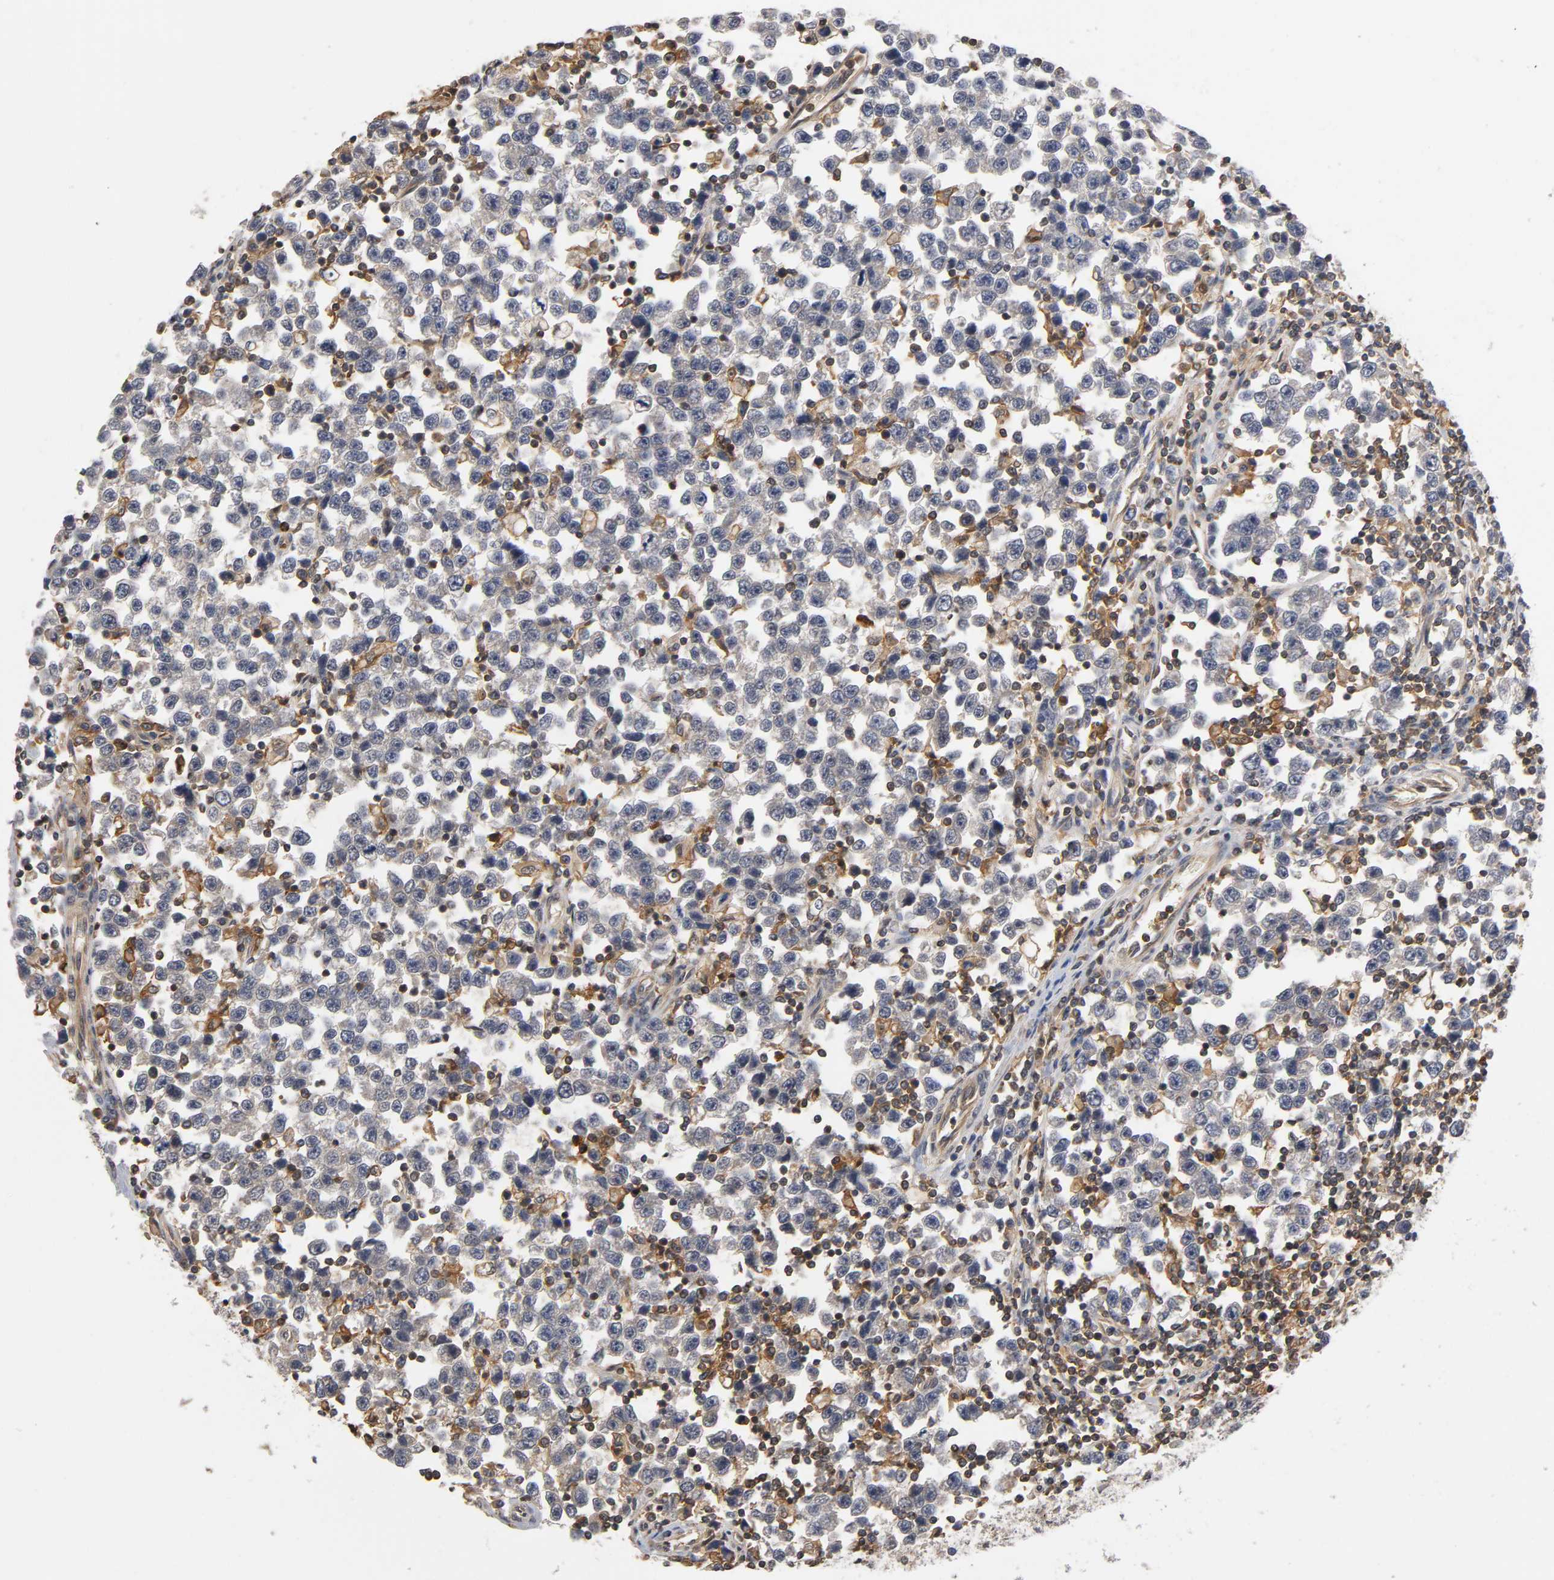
{"staining": {"intensity": "weak", "quantity": "25%-75%", "location": "cytoplasmic/membranous"}, "tissue": "testis cancer", "cell_type": "Tumor cells", "image_type": "cancer", "snomed": [{"axis": "morphology", "description": "Seminoma, NOS"}, {"axis": "topography", "description": "Testis"}], "caption": "IHC staining of testis cancer (seminoma), which reveals low levels of weak cytoplasmic/membranous expression in about 25%-75% of tumor cells indicating weak cytoplasmic/membranous protein expression. The staining was performed using DAB (3,3'-diaminobenzidine) (brown) for protein detection and nuclei were counterstained in hematoxylin (blue).", "gene": "ACTR2", "patient": {"sex": "male", "age": 43}}